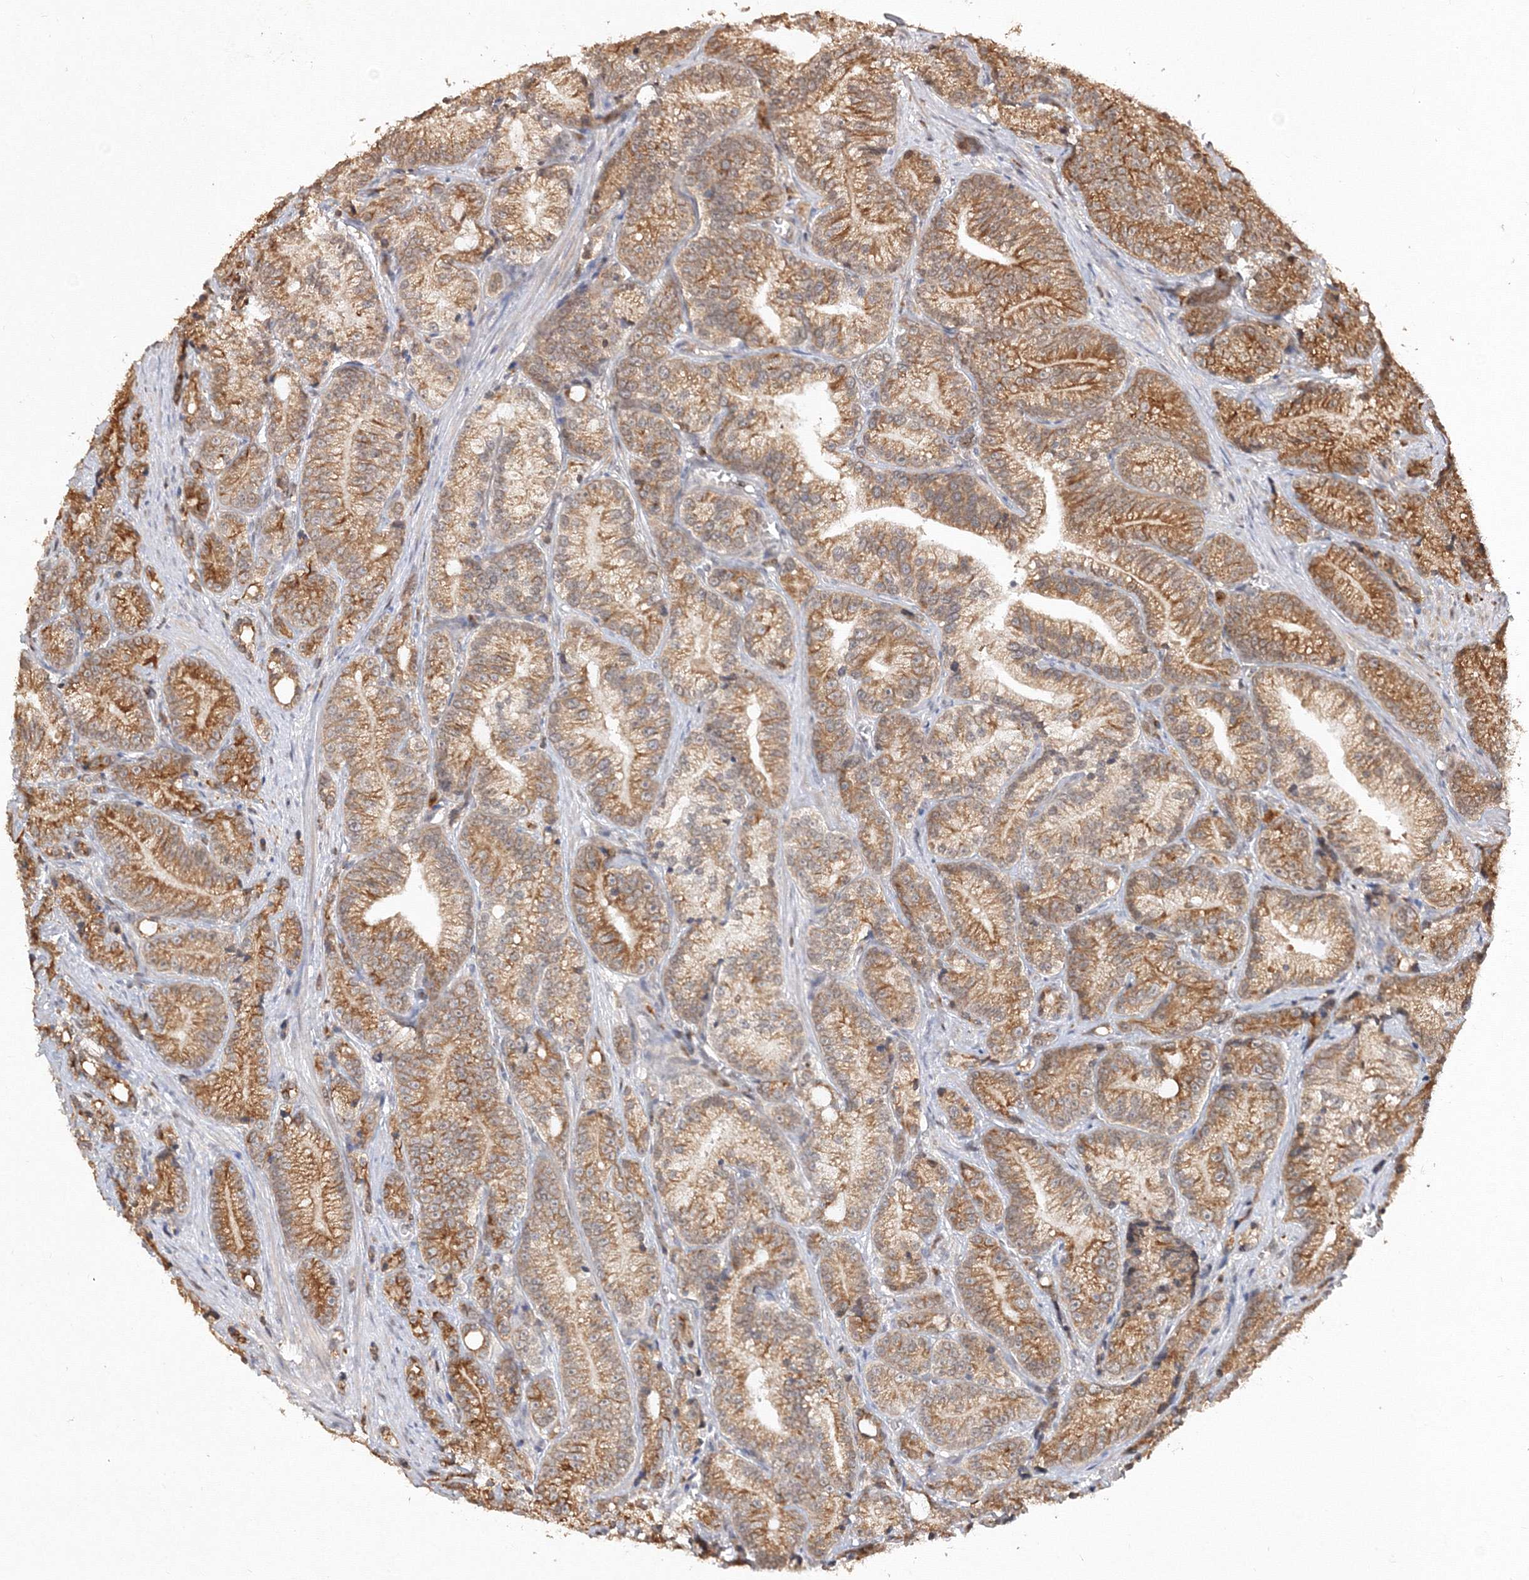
{"staining": {"intensity": "moderate", "quantity": ">75%", "location": "cytoplasmic/membranous"}, "tissue": "prostate cancer", "cell_type": "Tumor cells", "image_type": "cancer", "snomed": [{"axis": "morphology", "description": "Adenocarcinoma, Low grade"}, {"axis": "topography", "description": "Prostate"}], "caption": "Immunohistochemical staining of prostate cancer (adenocarcinoma (low-grade)) shows medium levels of moderate cytoplasmic/membranous positivity in approximately >75% of tumor cells. The protein of interest is shown in brown color, while the nuclei are stained blue.", "gene": "TMEM50B", "patient": {"sex": "male", "age": 89}}